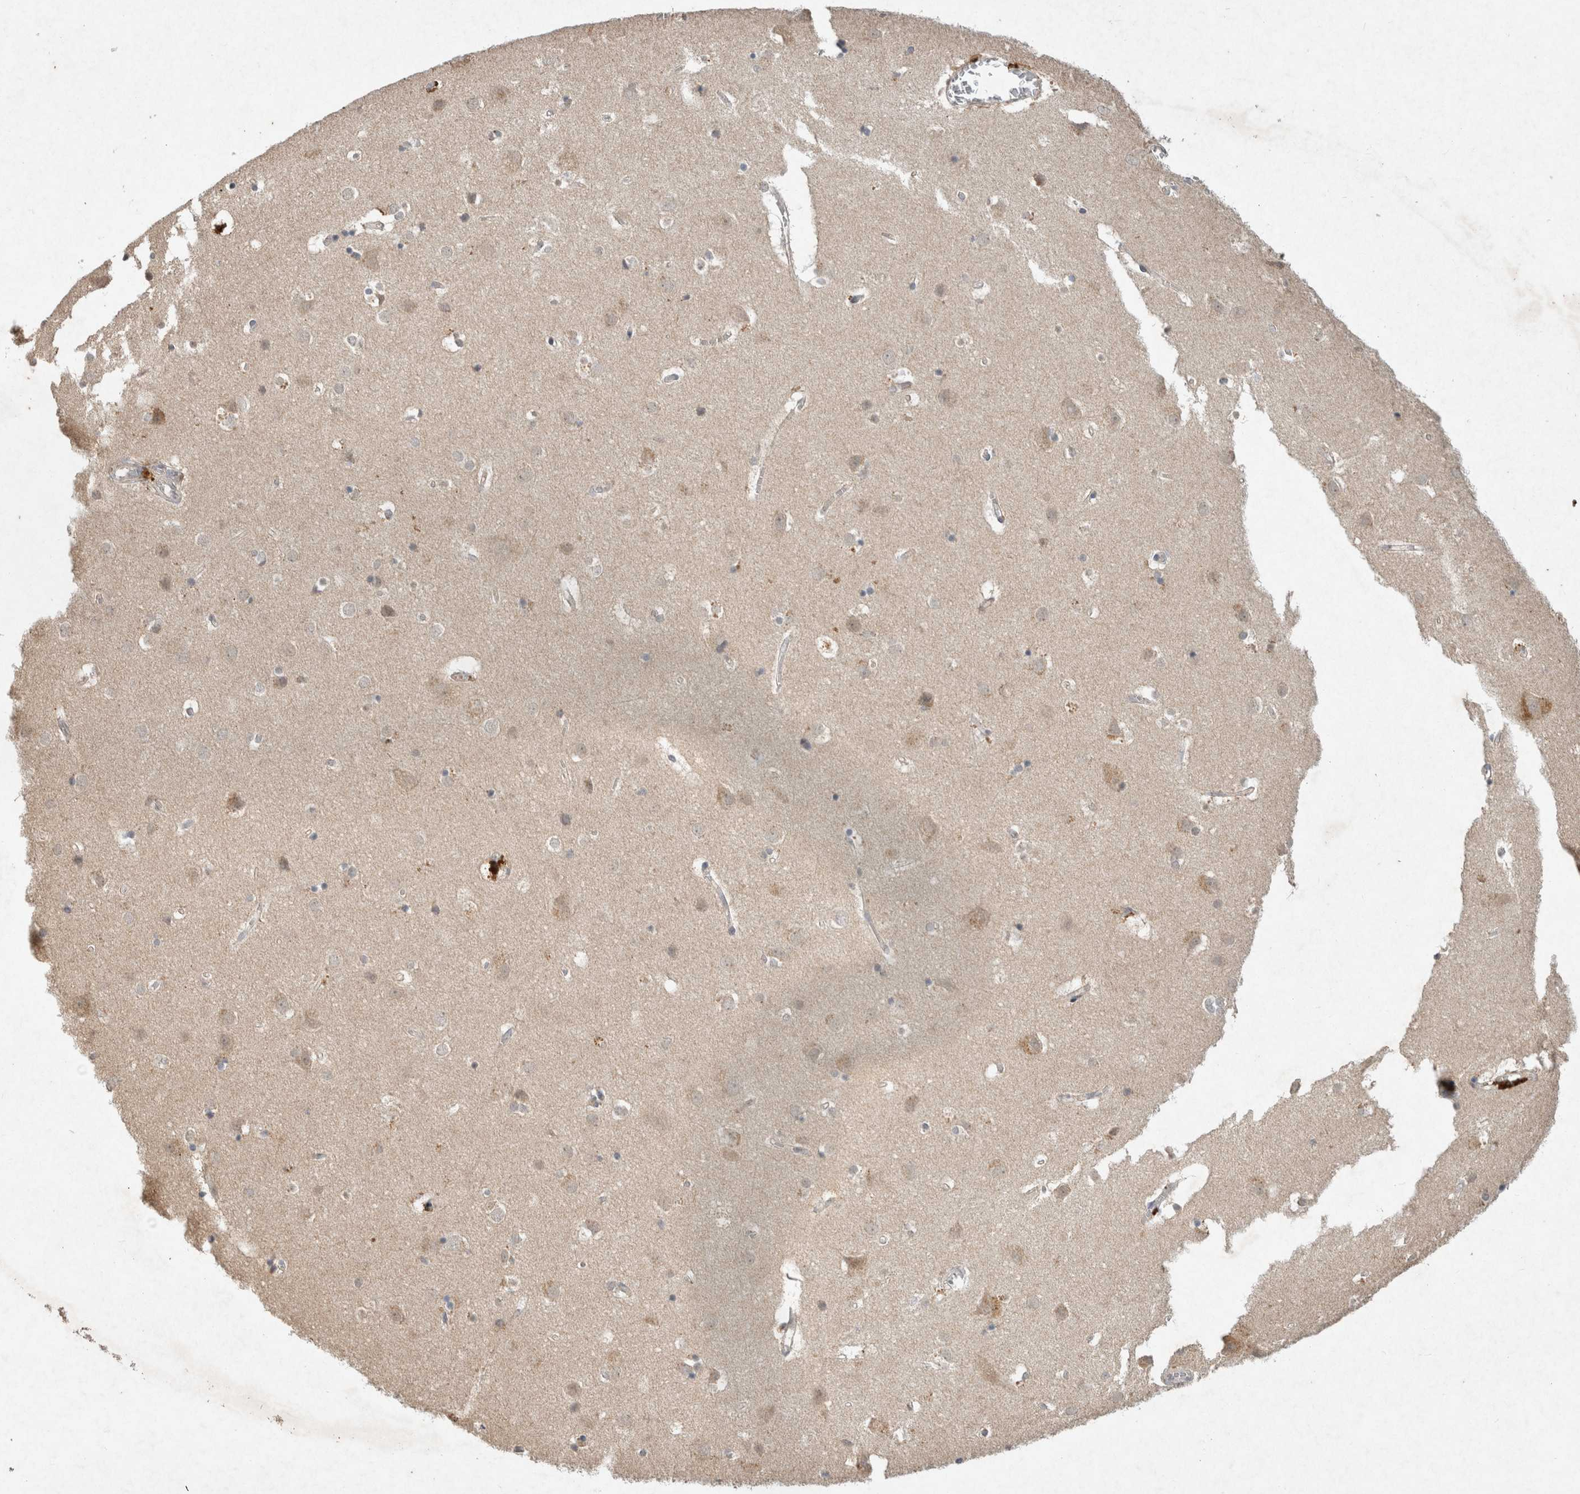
{"staining": {"intensity": "negative", "quantity": "none", "location": "none"}, "tissue": "cerebral cortex", "cell_type": "Endothelial cells", "image_type": "normal", "snomed": [{"axis": "morphology", "description": "Normal tissue, NOS"}, {"axis": "topography", "description": "Cerebral cortex"}], "caption": "Human cerebral cortex stained for a protein using immunohistochemistry demonstrates no positivity in endothelial cells.", "gene": "LOXL2", "patient": {"sex": "male", "age": 54}}